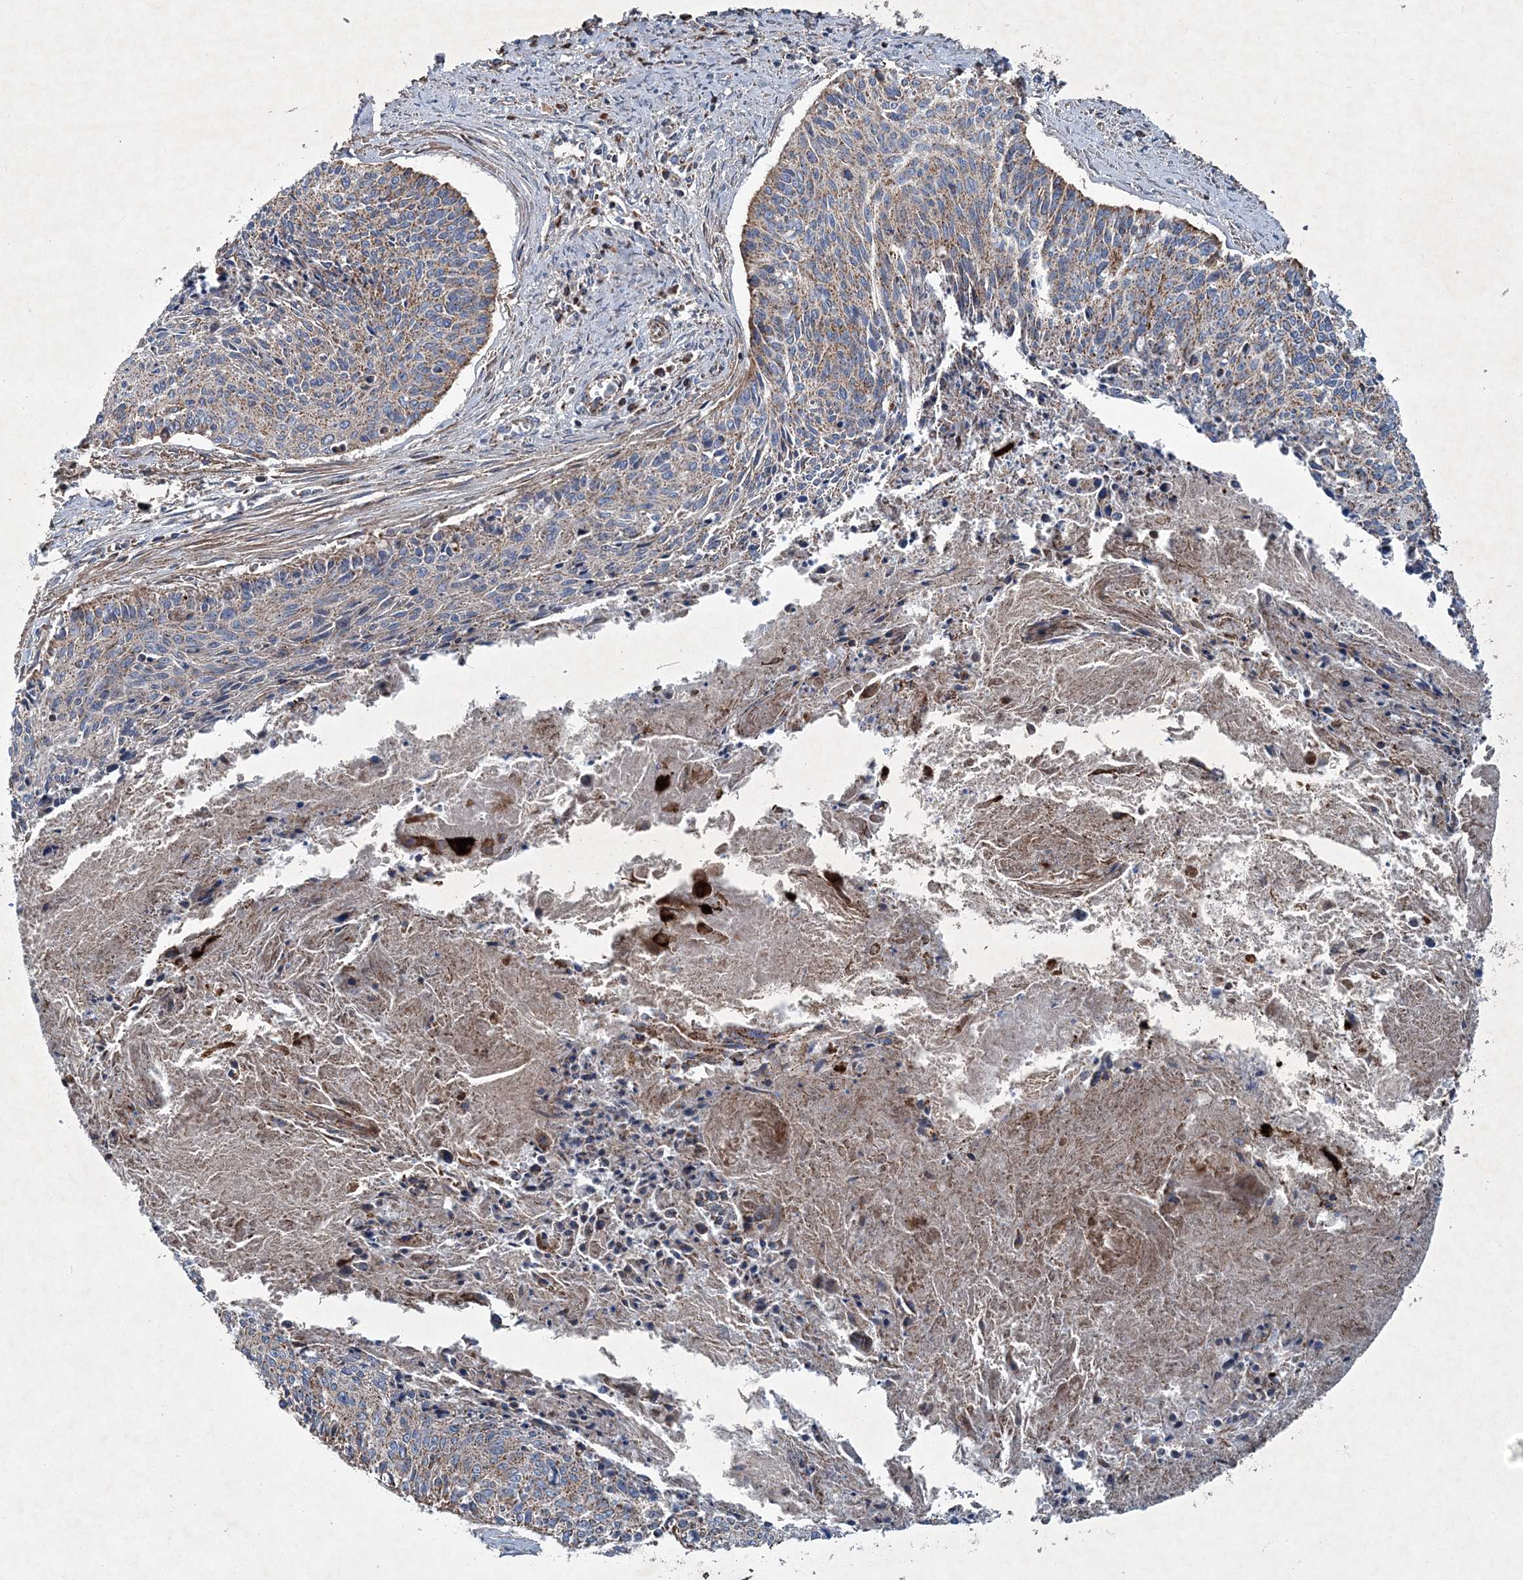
{"staining": {"intensity": "moderate", "quantity": "25%-75%", "location": "cytoplasmic/membranous"}, "tissue": "cervical cancer", "cell_type": "Tumor cells", "image_type": "cancer", "snomed": [{"axis": "morphology", "description": "Squamous cell carcinoma, NOS"}, {"axis": "topography", "description": "Cervix"}], "caption": "This is a photomicrograph of immunohistochemistry staining of cervical squamous cell carcinoma, which shows moderate expression in the cytoplasmic/membranous of tumor cells.", "gene": "SPAG16", "patient": {"sex": "female", "age": 55}}